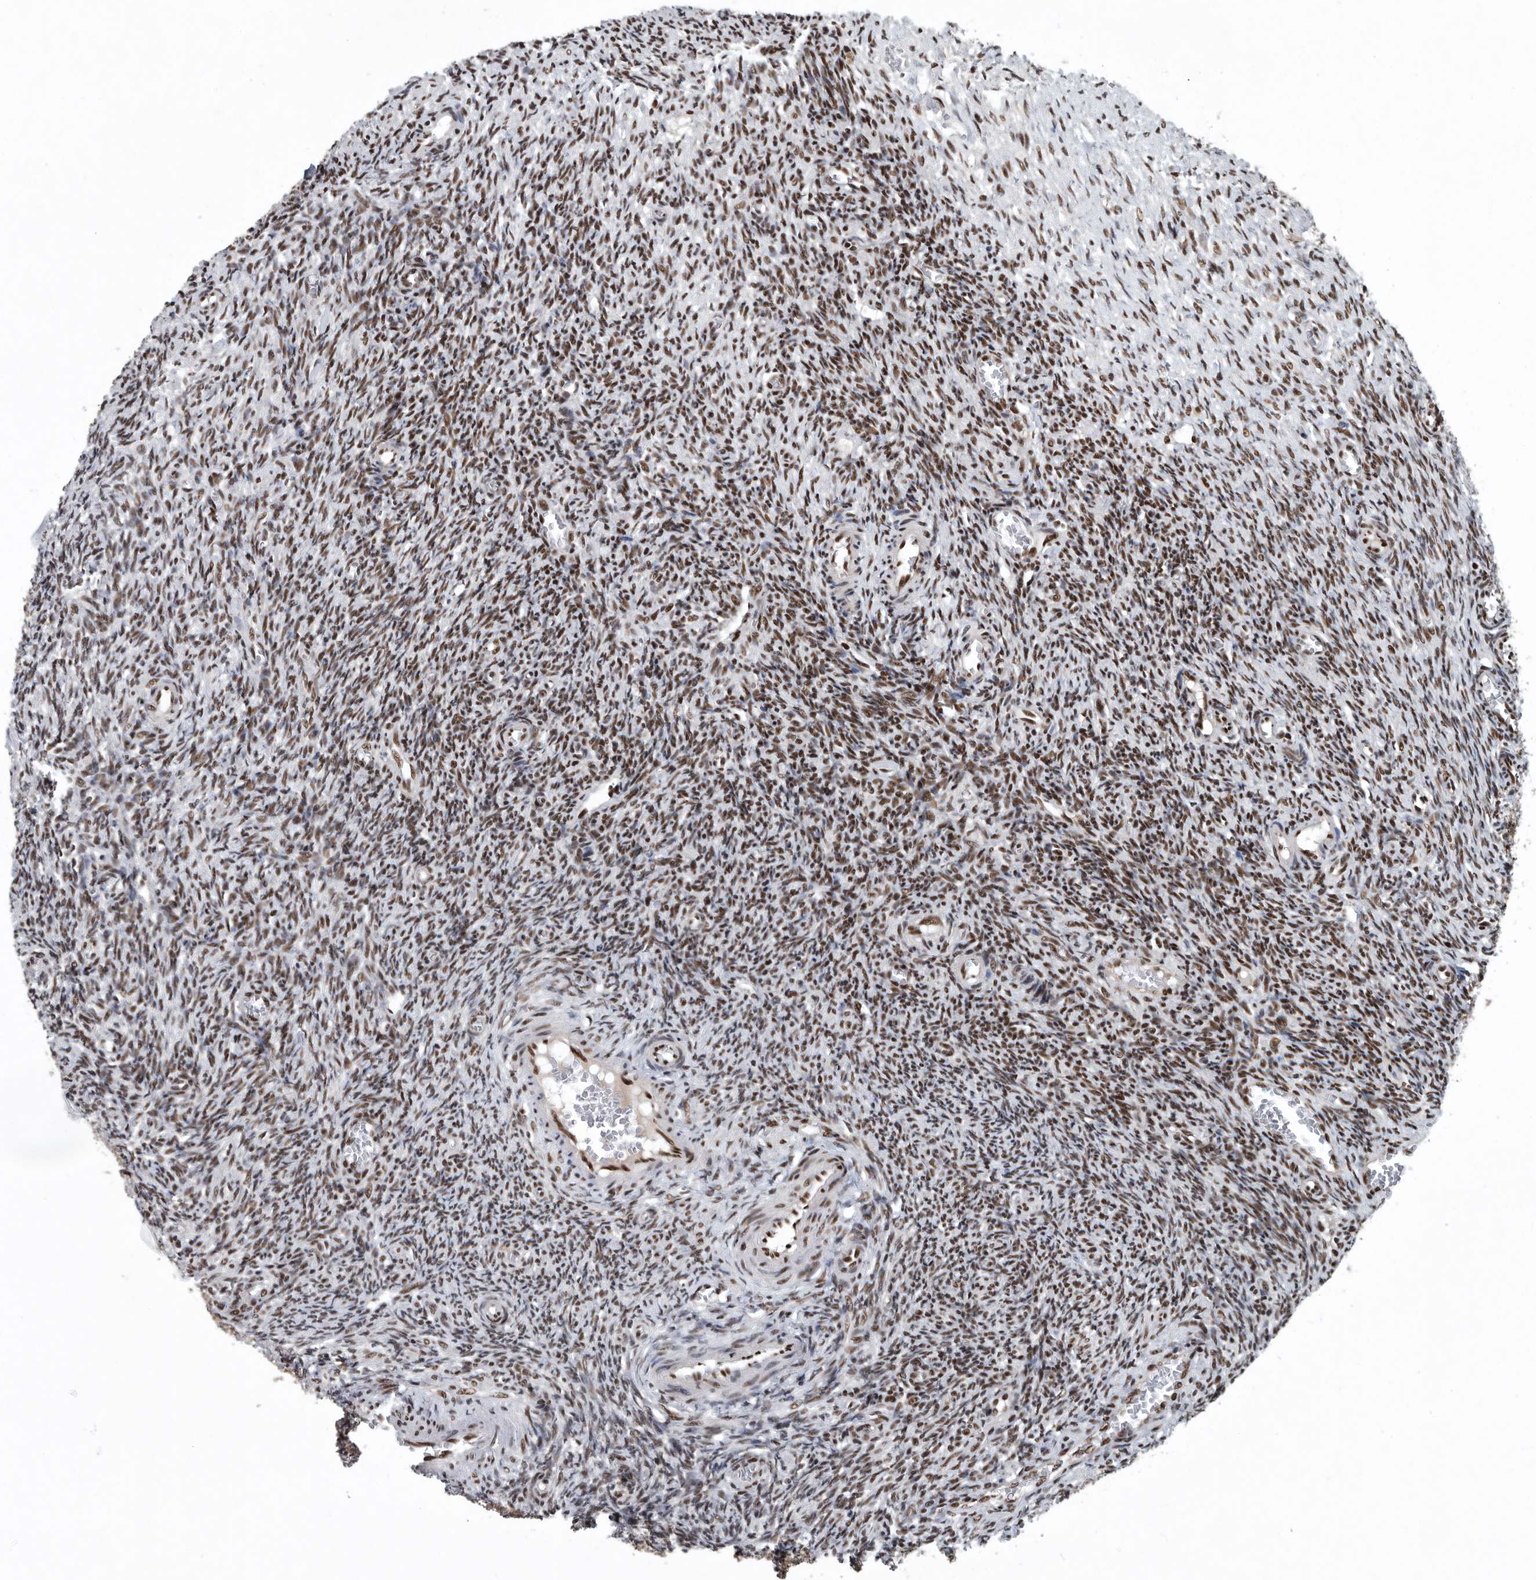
{"staining": {"intensity": "strong", "quantity": ">75%", "location": "nuclear"}, "tissue": "ovary", "cell_type": "Ovarian stroma cells", "image_type": "normal", "snomed": [{"axis": "morphology", "description": "Normal tissue, NOS"}, {"axis": "topography", "description": "Ovary"}], "caption": "DAB (3,3'-diaminobenzidine) immunohistochemical staining of benign ovary exhibits strong nuclear protein staining in approximately >75% of ovarian stroma cells.", "gene": "SENP7", "patient": {"sex": "female", "age": 27}}